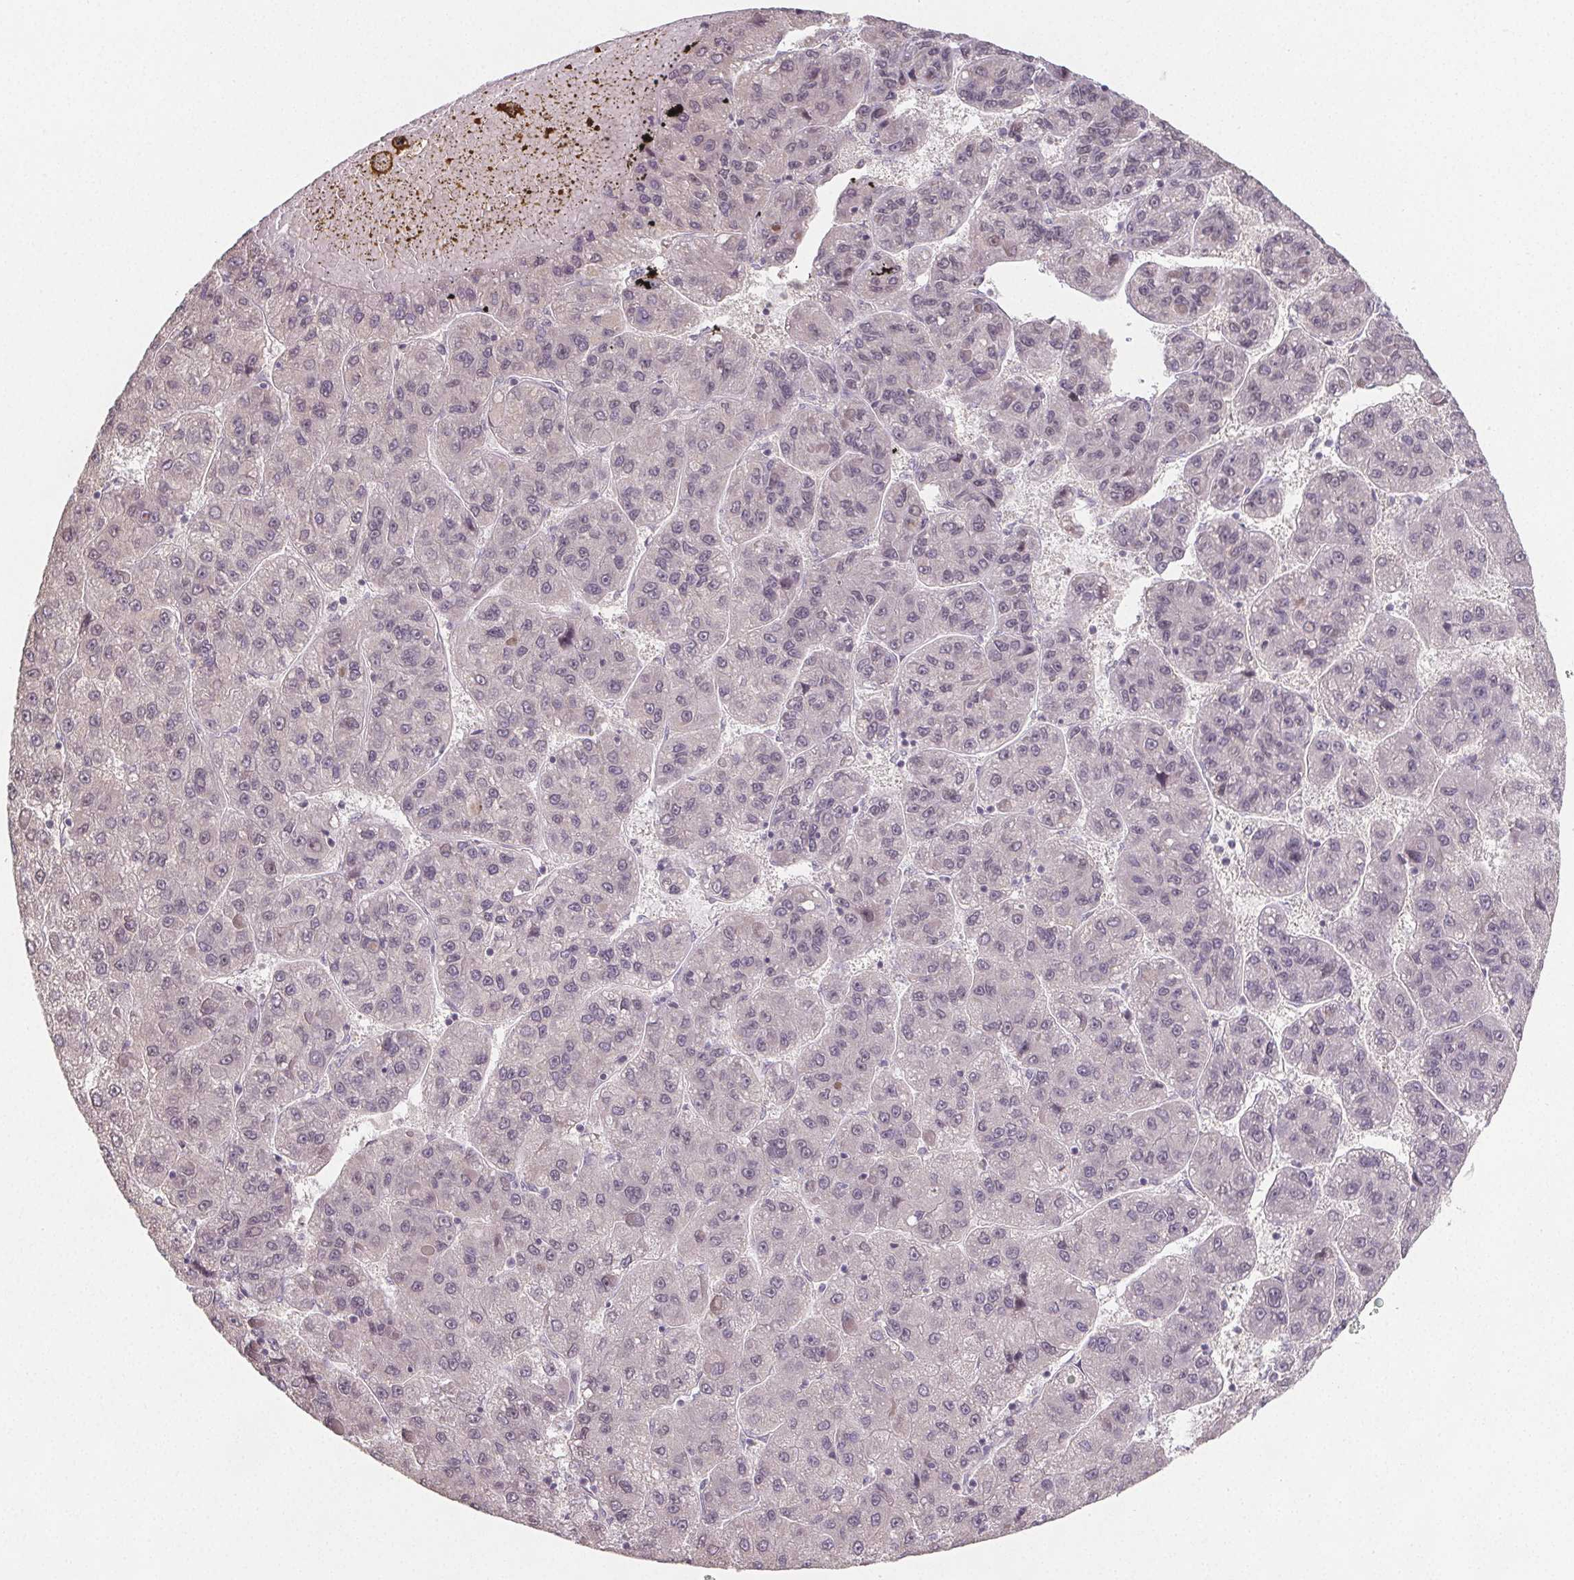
{"staining": {"intensity": "negative", "quantity": "none", "location": "none"}, "tissue": "liver cancer", "cell_type": "Tumor cells", "image_type": "cancer", "snomed": [{"axis": "morphology", "description": "Carcinoma, Hepatocellular, NOS"}, {"axis": "topography", "description": "Liver"}], "caption": "Immunohistochemical staining of liver cancer exhibits no significant positivity in tumor cells.", "gene": "SLC26A2", "patient": {"sex": "female", "age": 82}}